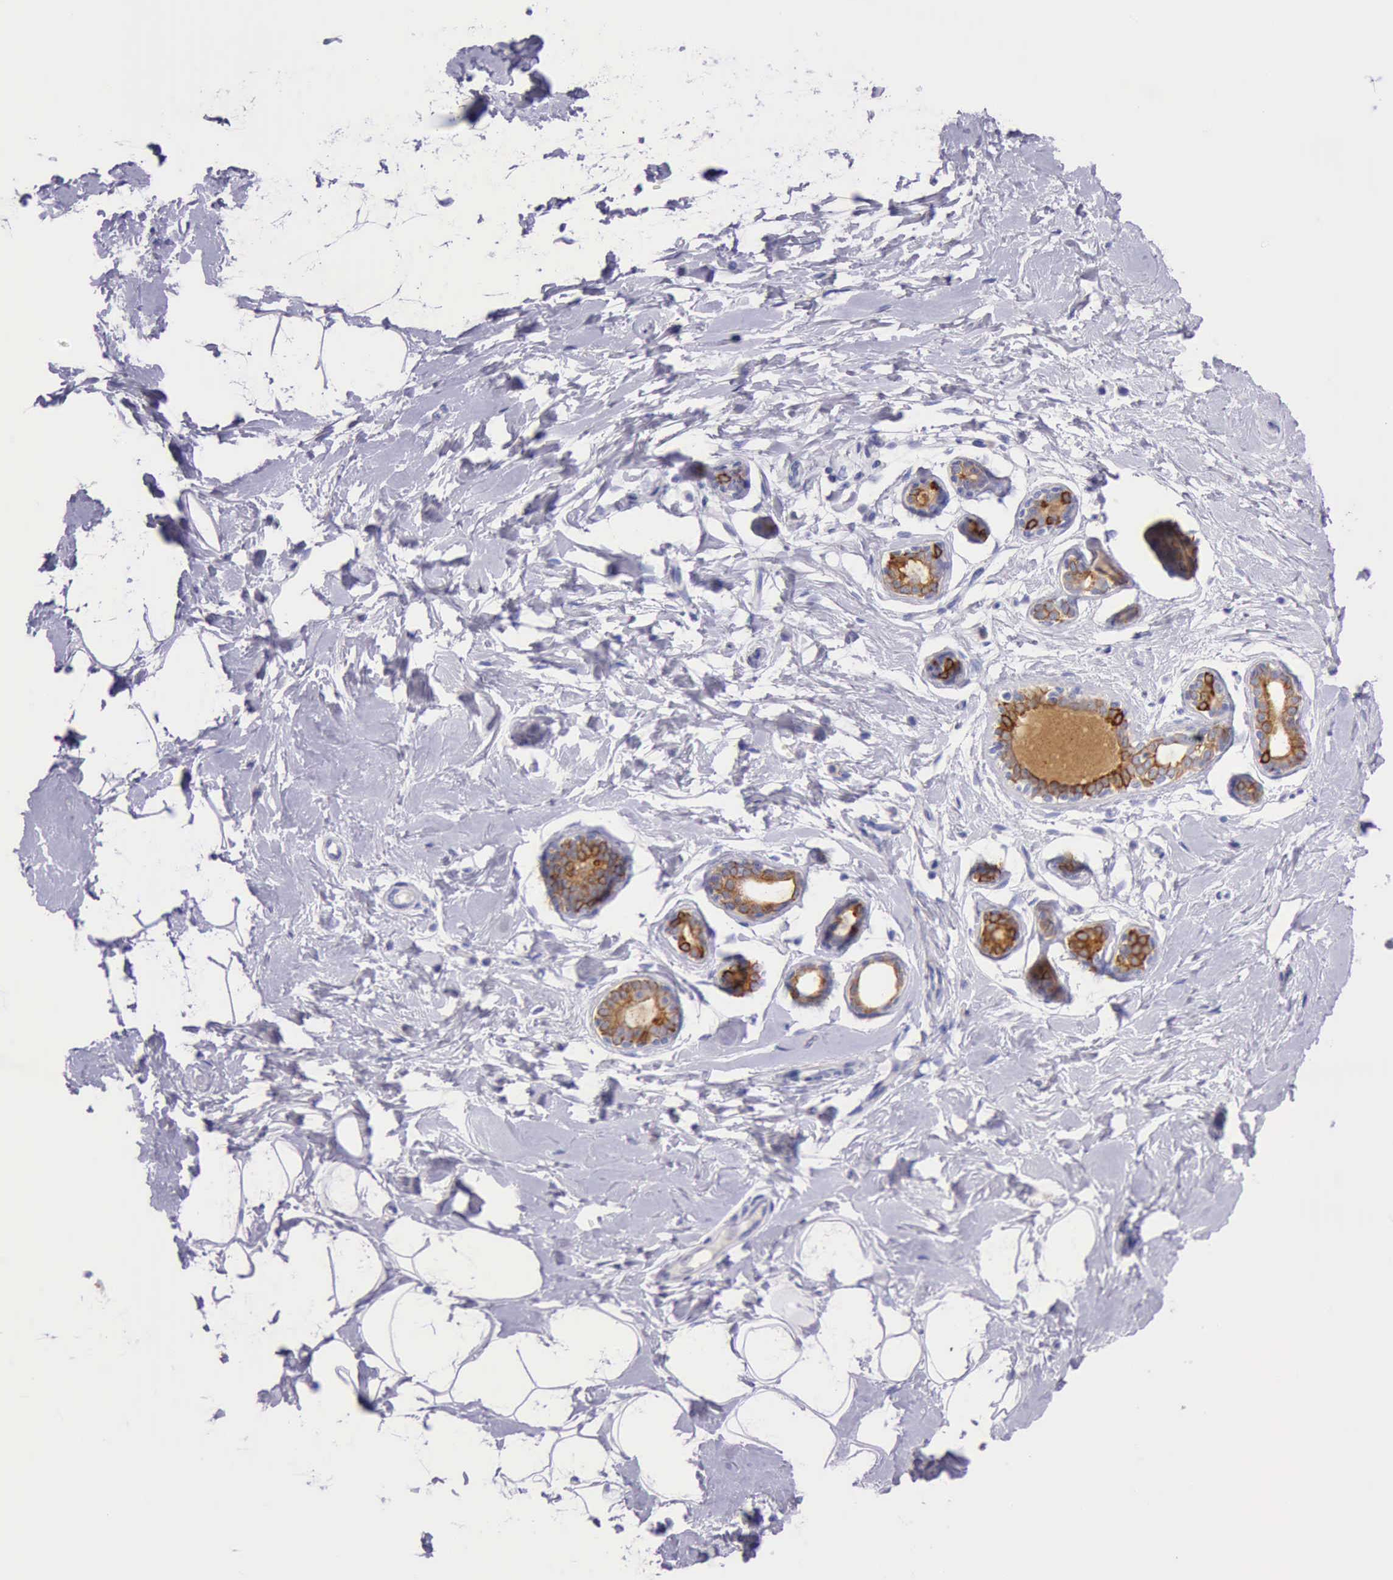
{"staining": {"intensity": "negative", "quantity": "none", "location": "none"}, "tissue": "breast", "cell_type": "Adipocytes", "image_type": "normal", "snomed": [{"axis": "morphology", "description": "Normal tissue, NOS"}, {"axis": "topography", "description": "Breast"}], "caption": "DAB (3,3'-diaminobenzidine) immunohistochemical staining of normal human breast shows no significant expression in adipocytes.", "gene": "KRT8", "patient": {"sex": "female", "age": 23}}